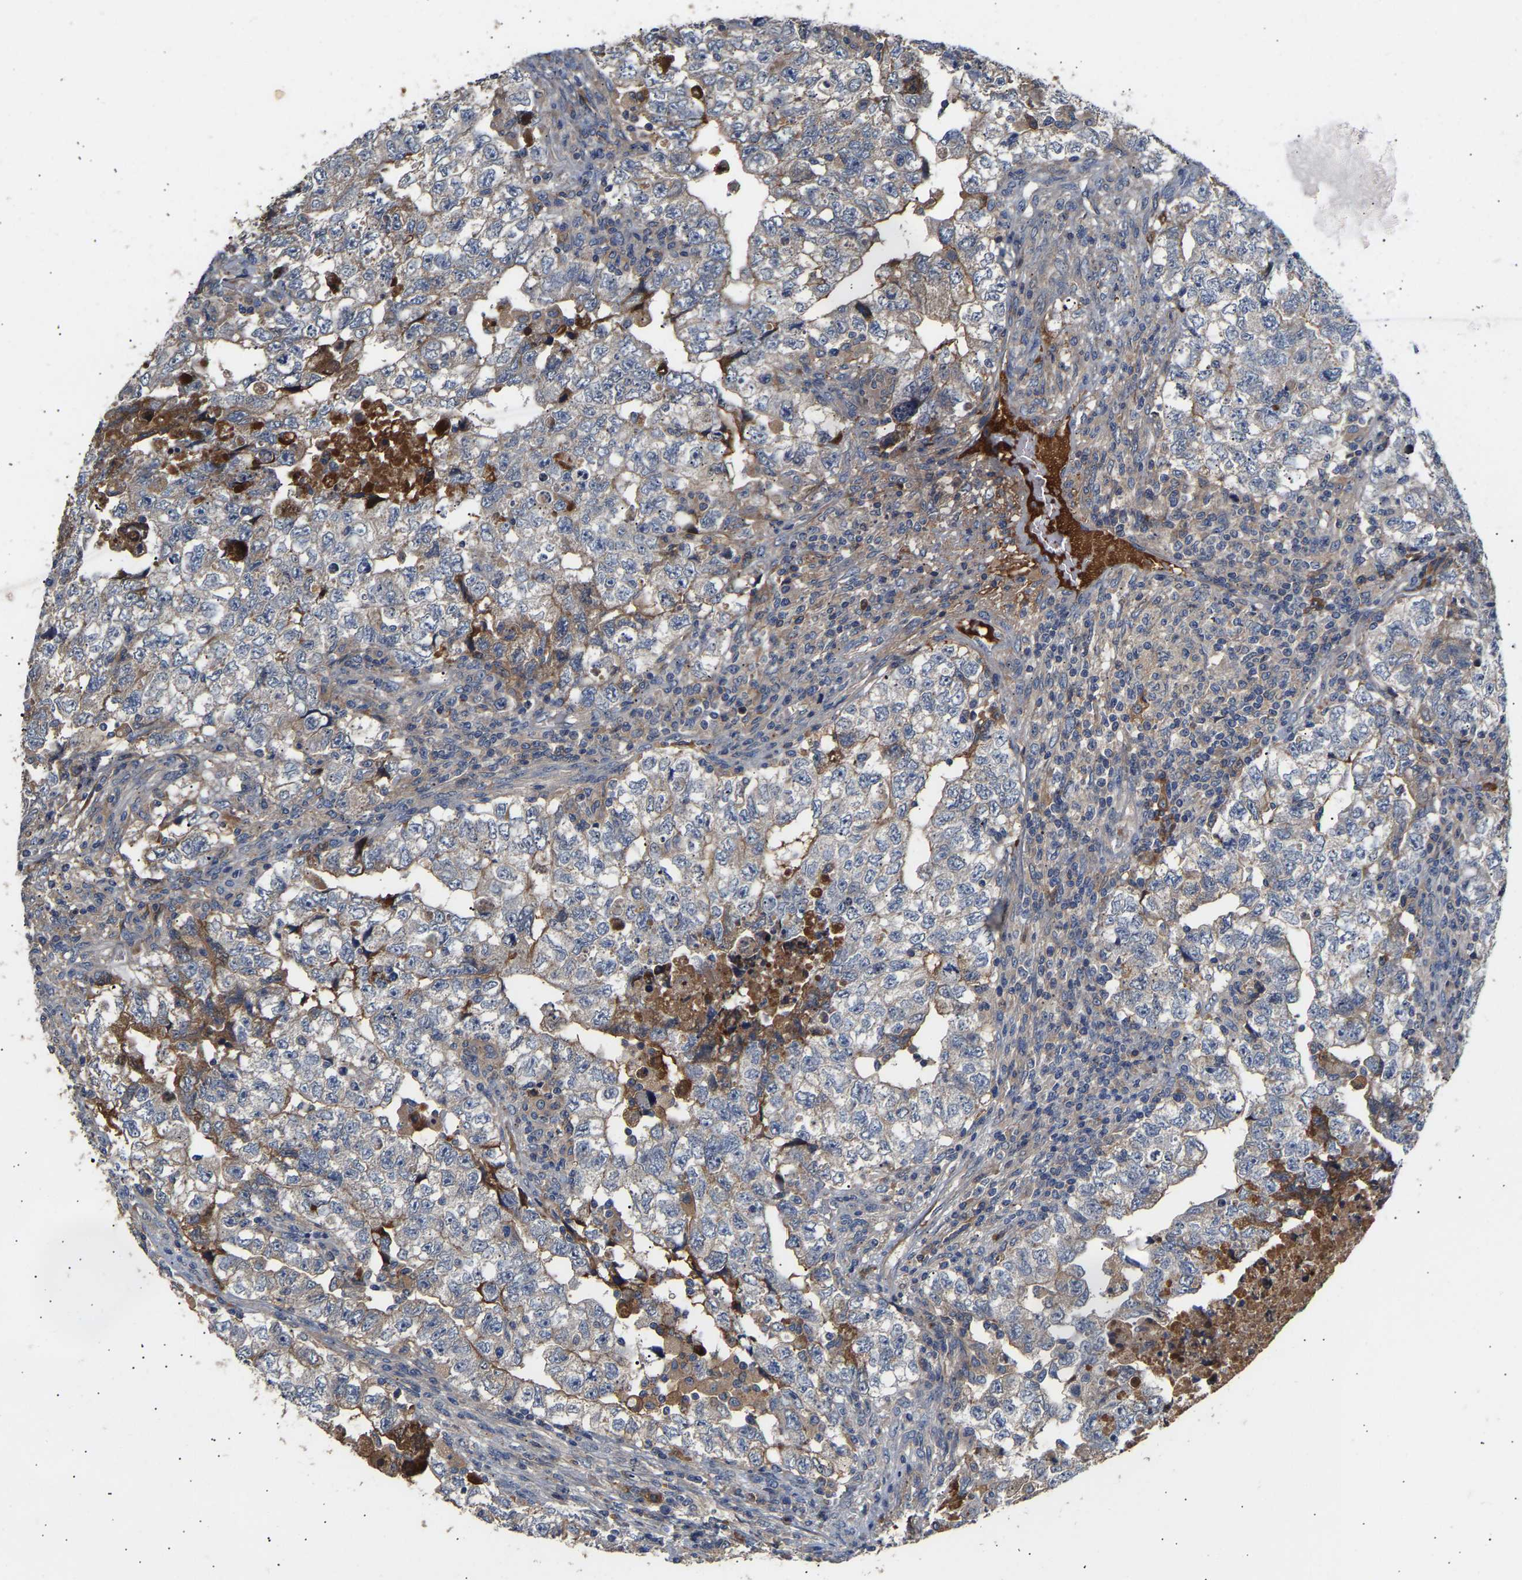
{"staining": {"intensity": "moderate", "quantity": "<25%", "location": "cytoplasmic/membranous"}, "tissue": "testis cancer", "cell_type": "Tumor cells", "image_type": "cancer", "snomed": [{"axis": "morphology", "description": "Carcinoma, Embryonal, NOS"}, {"axis": "topography", "description": "Testis"}], "caption": "Moderate cytoplasmic/membranous positivity is appreciated in about <25% of tumor cells in testis cancer.", "gene": "KASH5", "patient": {"sex": "male", "age": 36}}